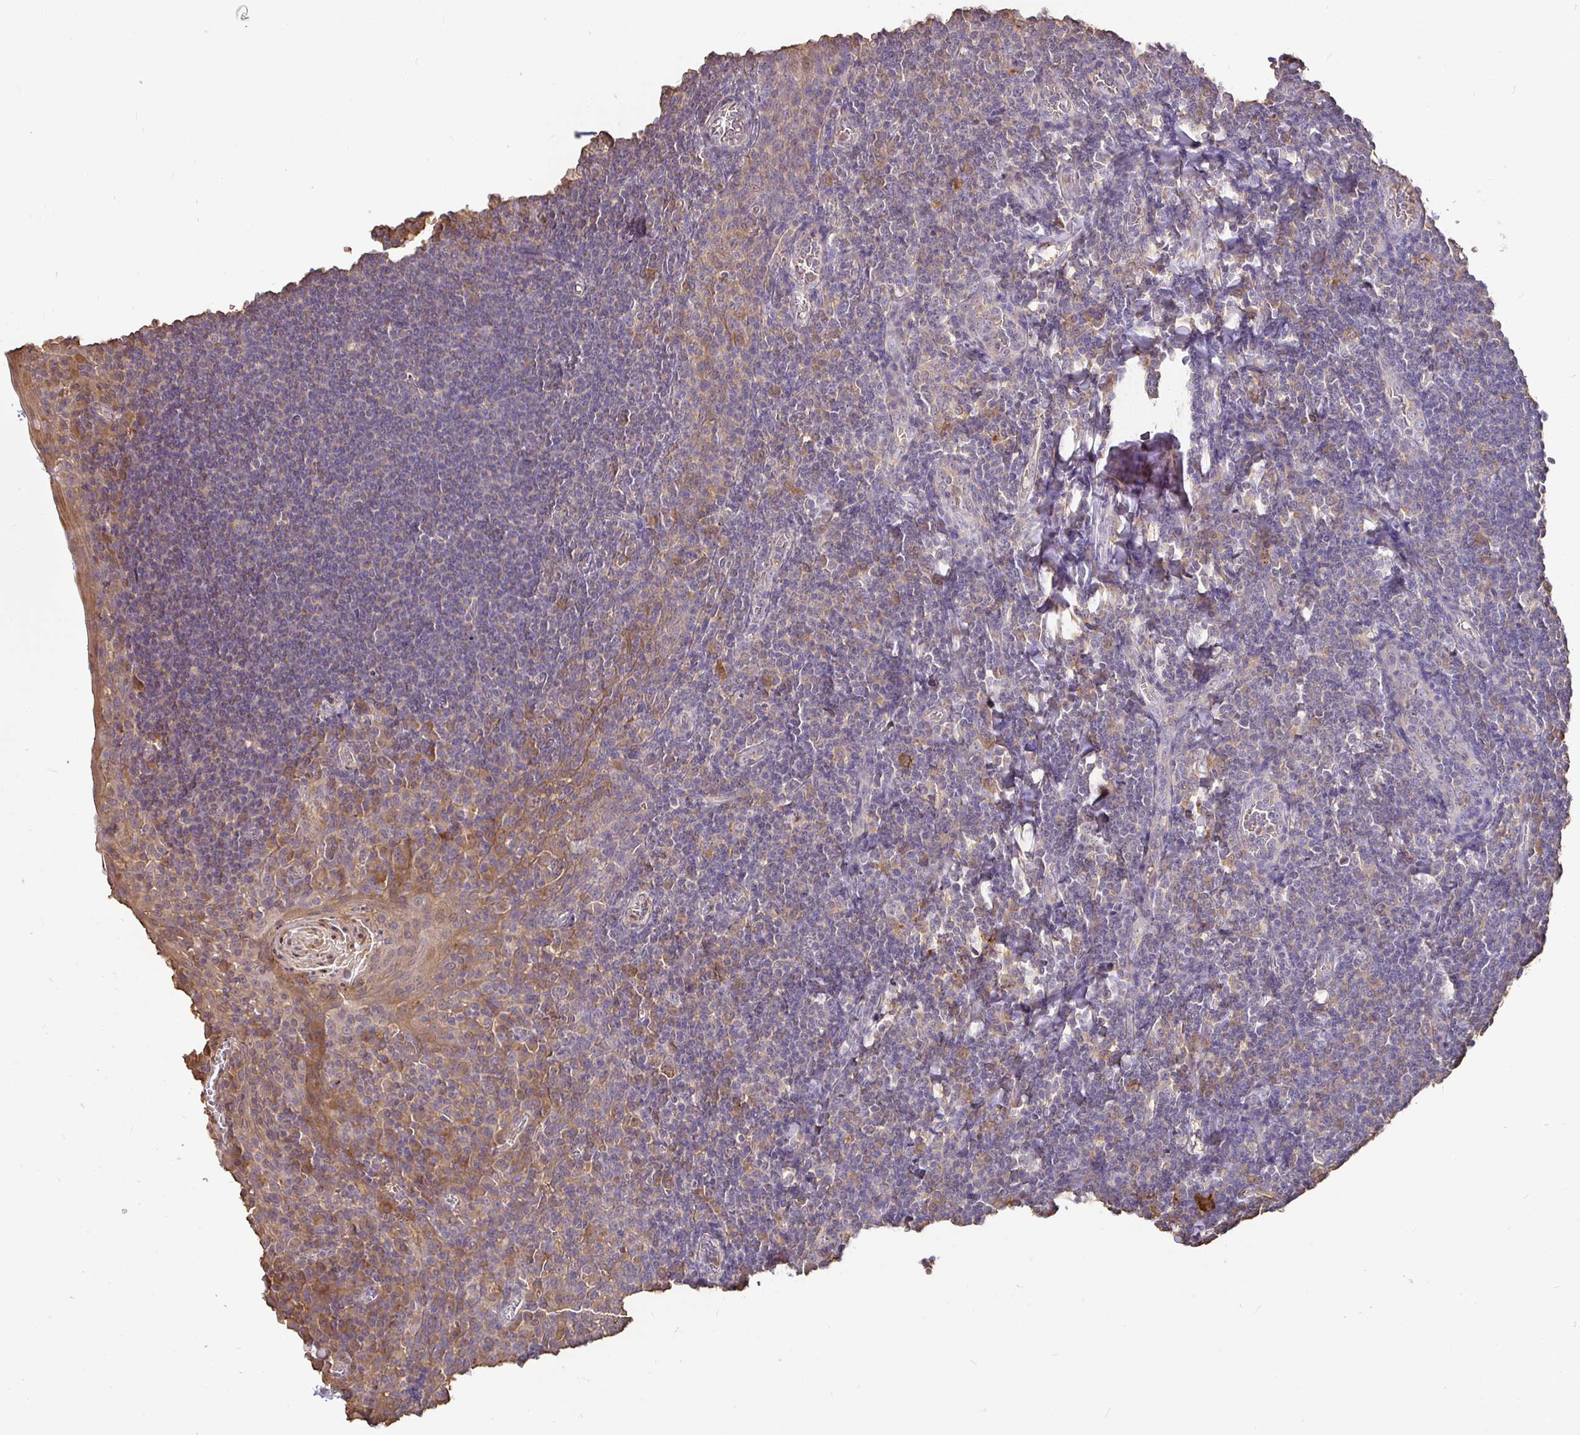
{"staining": {"intensity": "moderate", "quantity": "<25%", "location": "cytoplasmic/membranous"}, "tissue": "tonsil", "cell_type": "Germinal center cells", "image_type": "normal", "snomed": [{"axis": "morphology", "description": "Normal tissue, NOS"}, {"axis": "topography", "description": "Tonsil"}], "caption": "High-power microscopy captured an immunohistochemistry (IHC) histopathology image of unremarkable tonsil, revealing moderate cytoplasmic/membranous positivity in about <25% of germinal center cells. (Brightfield microscopy of DAB IHC at high magnification).", "gene": "MAPK8IP3", "patient": {"sex": "male", "age": 27}}